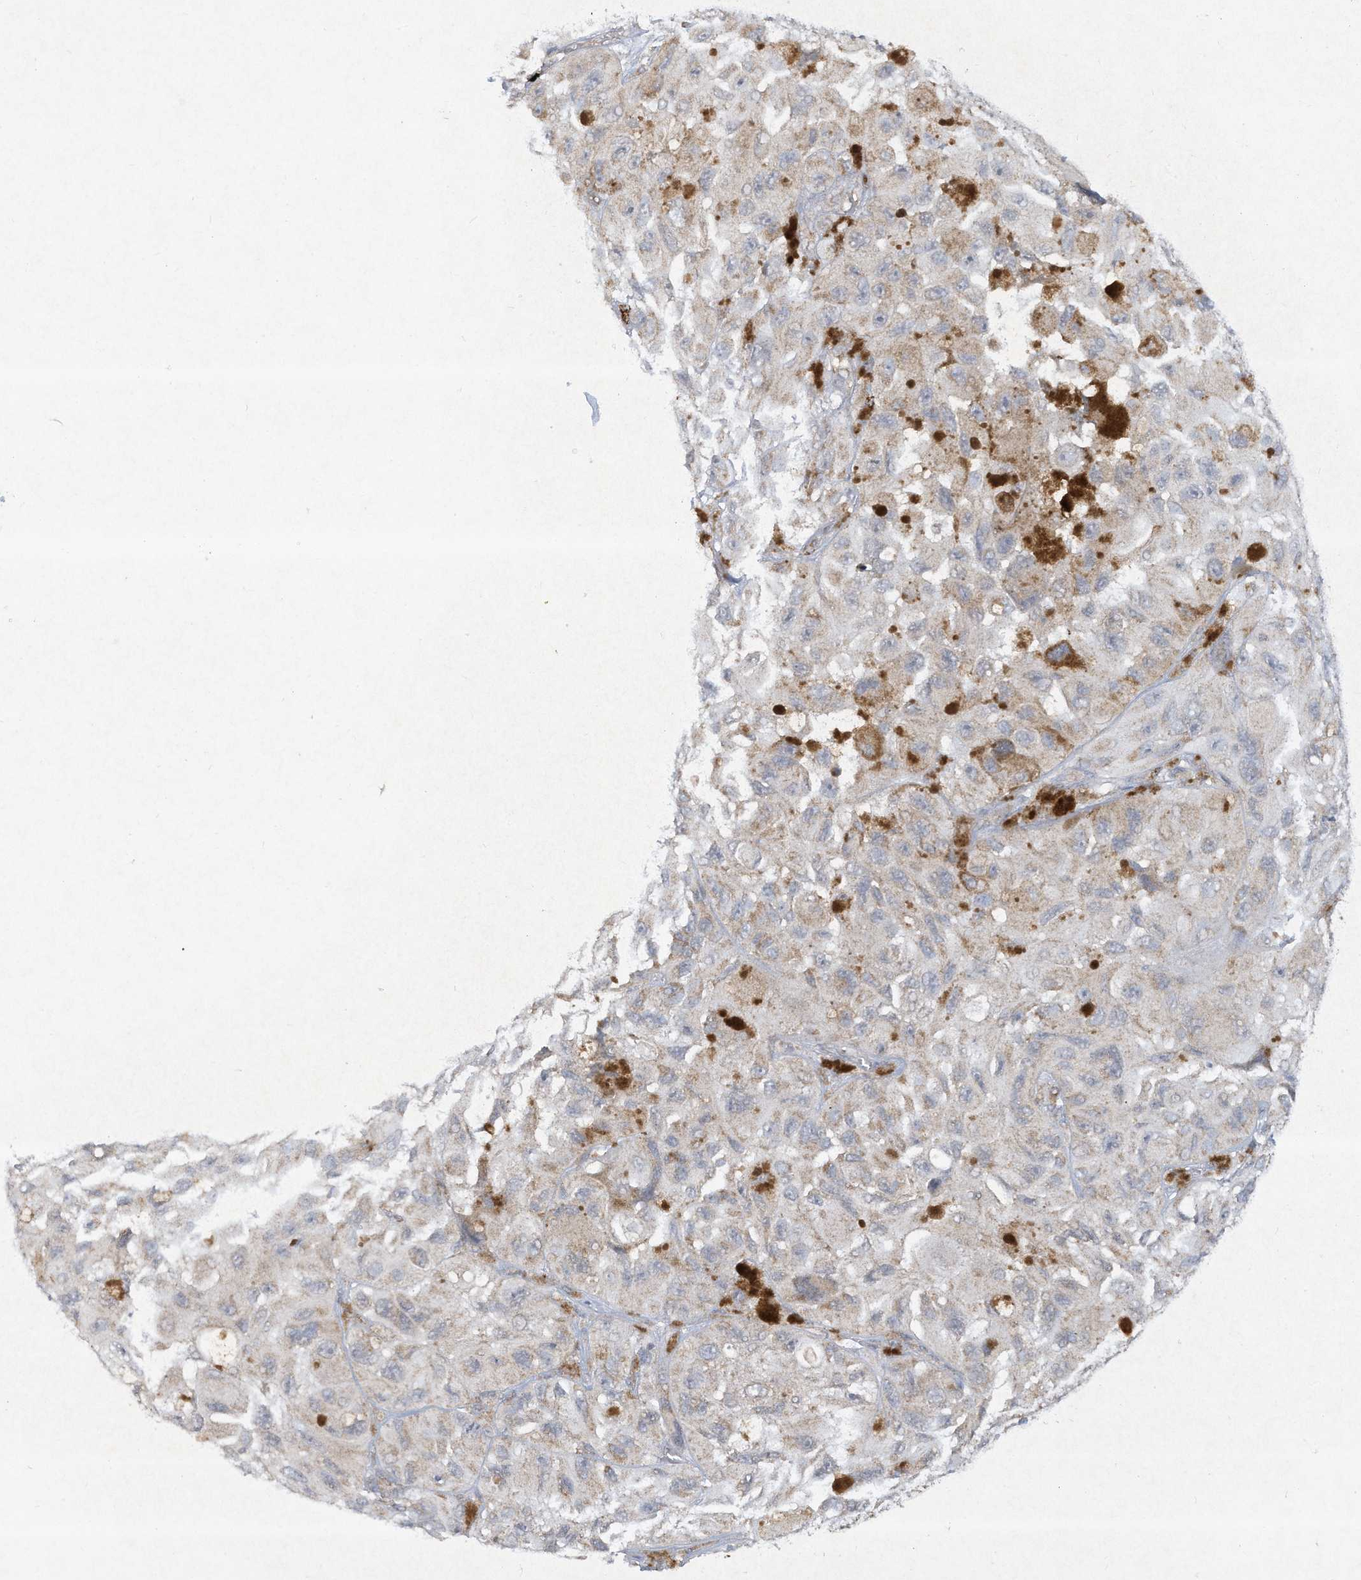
{"staining": {"intensity": "weak", "quantity": "25%-75%", "location": "cytoplasmic/membranous"}, "tissue": "melanoma", "cell_type": "Tumor cells", "image_type": "cancer", "snomed": [{"axis": "morphology", "description": "Malignant melanoma, NOS"}, {"axis": "topography", "description": "Skin"}], "caption": "Malignant melanoma was stained to show a protein in brown. There is low levels of weak cytoplasmic/membranous expression in about 25%-75% of tumor cells.", "gene": "CHRNA4", "patient": {"sex": "female", "age": 73}}